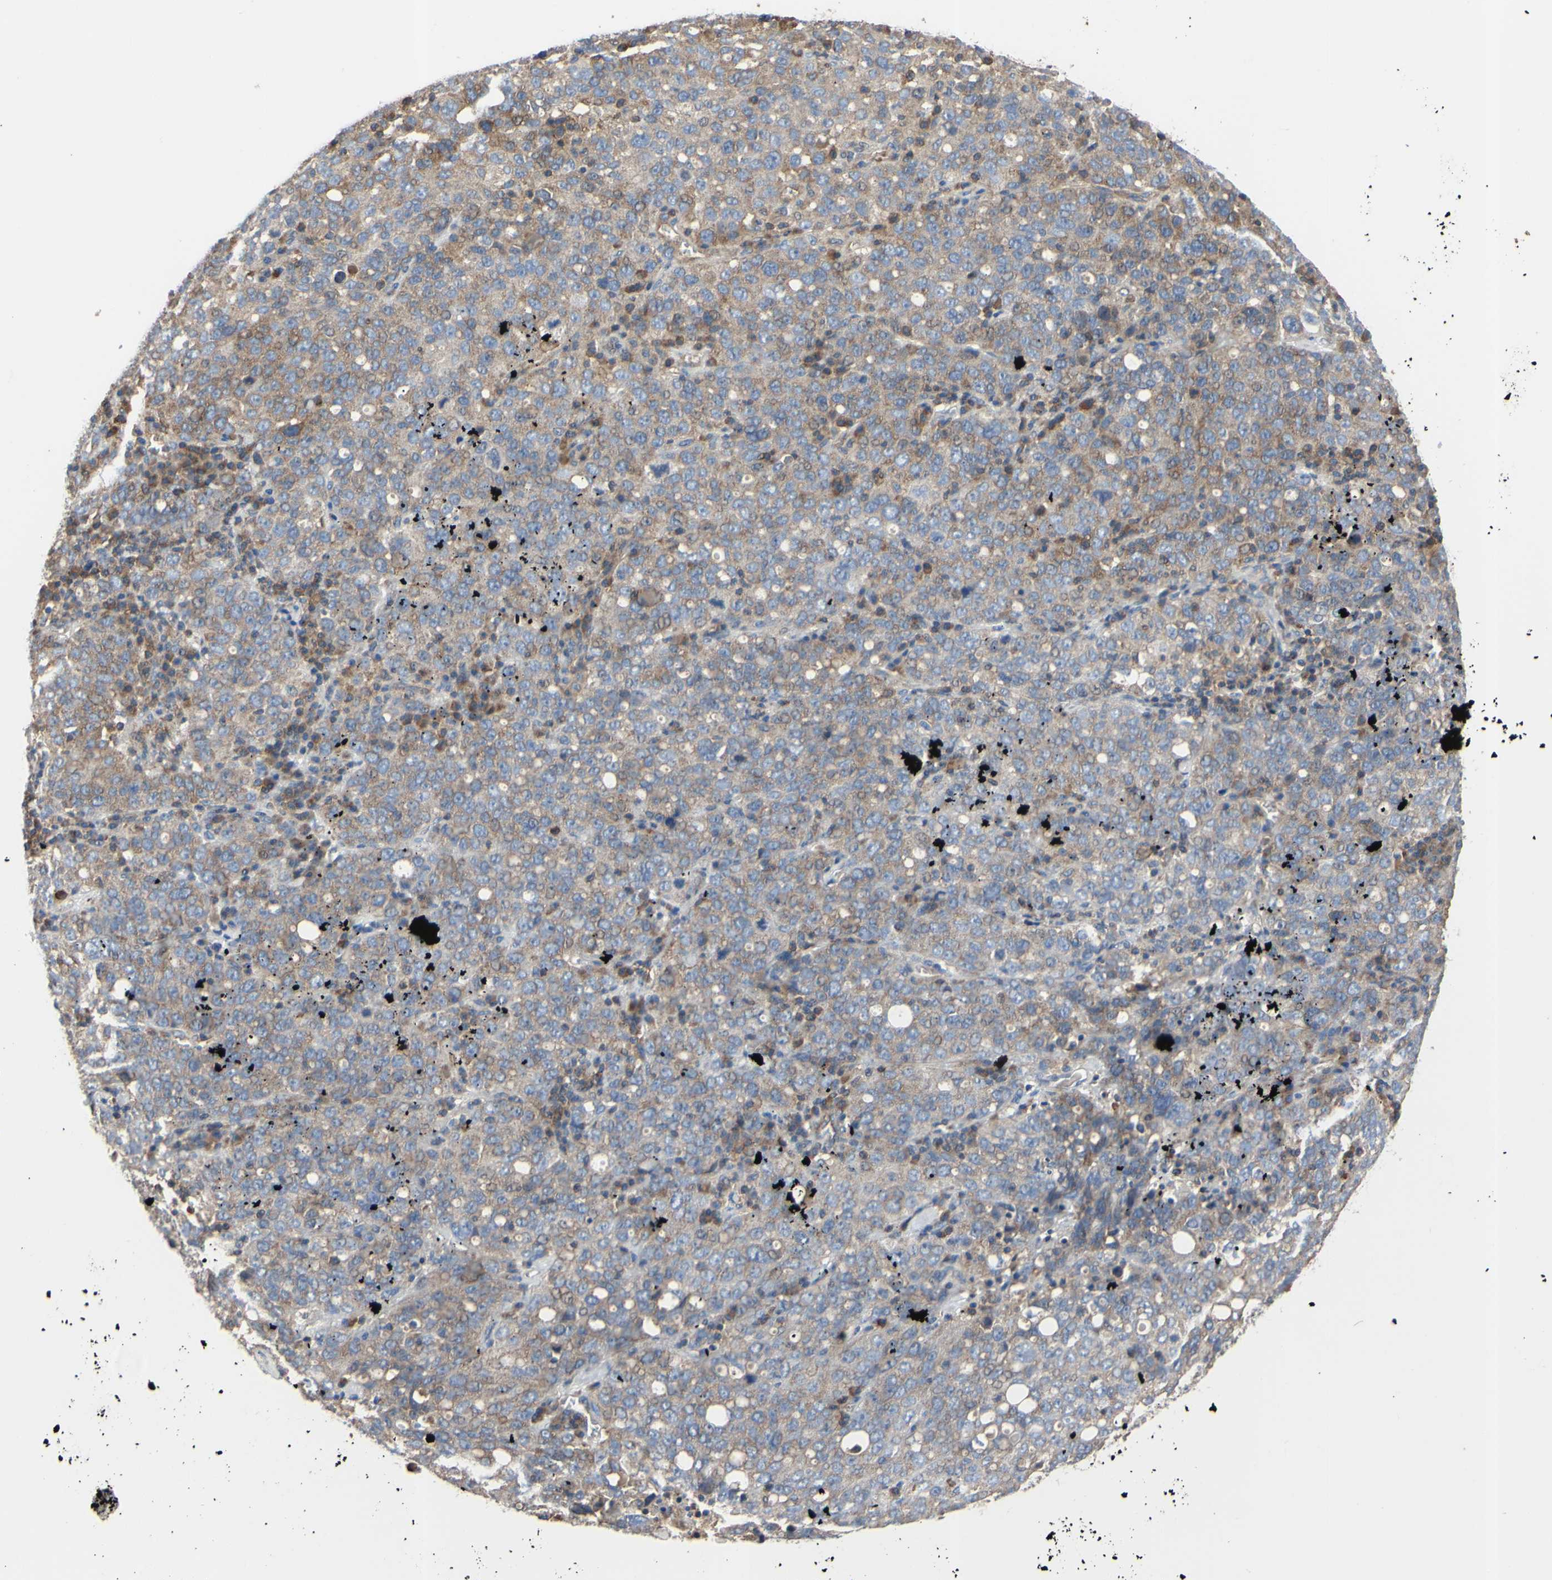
{"staining": {"intensity": "moderate", "quantity": ">75%", "location": "cytoplasmic/membranous"}, "tissue": "ovarian cancer", "cell_type": "Tumor cells", "image_type": "cancer", "snomed": [{"axis": "morphology", "description": "Carcinoma, endometroid"}, {"axis": "topography", "description": "Ovary"}], "caption": "IHC image of ovarian endometroid carcinoma stained for a protein (brown), which demonstrates medium levels of moderate cytoplasmic/membranous expression in approximately >75% of tumor cells.", "gene": "BECN1", "patient": {"sex": "female", "age": 62}}